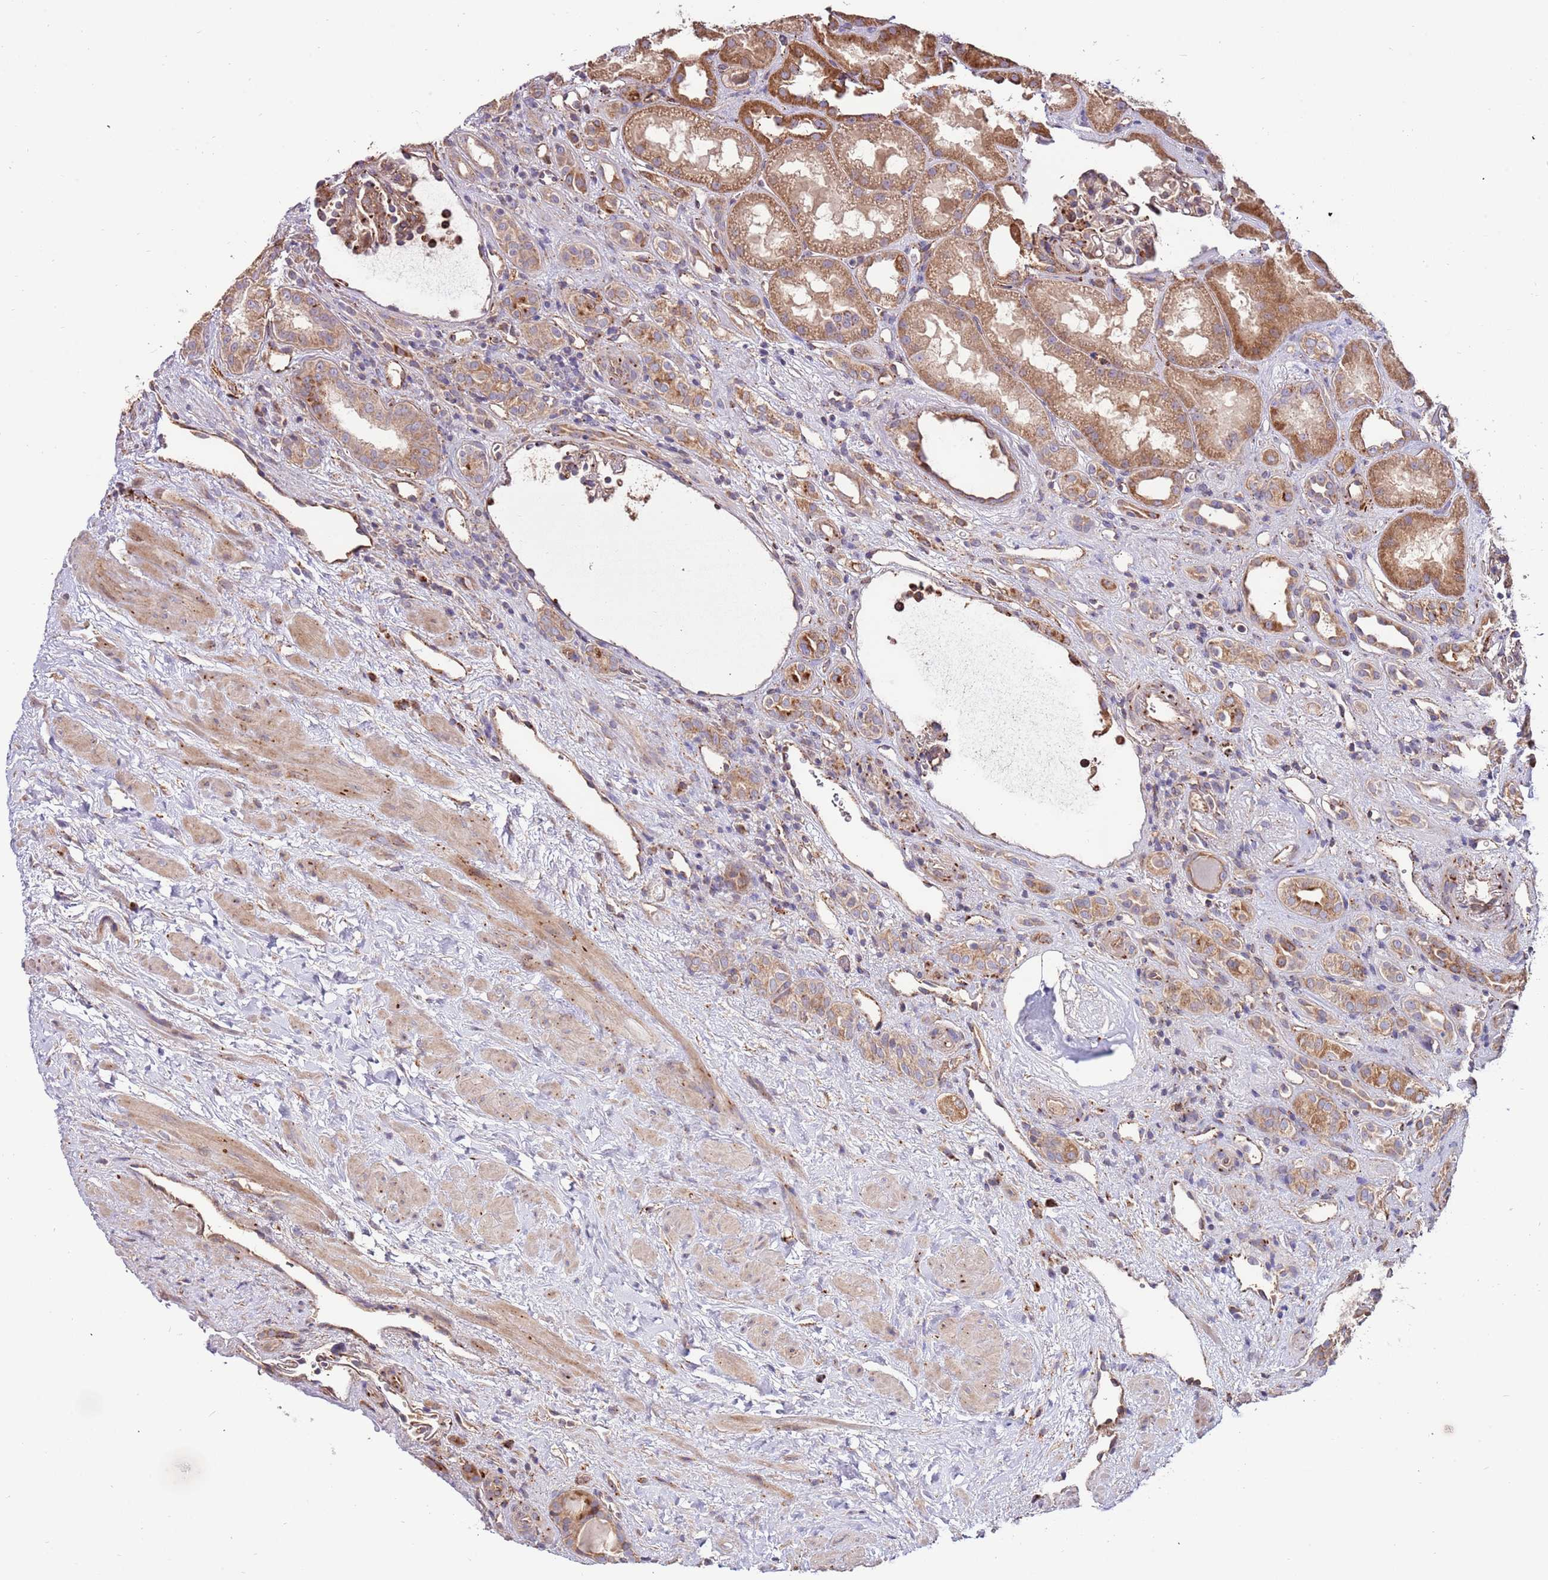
{"staining": {"intensity": "weak", "quantity": ">75%", "location": "cytoplasmic/membranous"}, "tissue": "kidney", "cell_type": "Cells in glomeruli", "image_type": "normal", "snomed": [{"axis": "morphology", "description": "Normal tissue, NOS"}, {"axis": "topography", "description": "Kidney"}], "caption": "Weak cytoplasmic/membranous protein positivity is identified in about >75% of cells in glomeruli in kidney.", "gene": "DOCK6", "patient": {"sex": "male", "age": 61}}